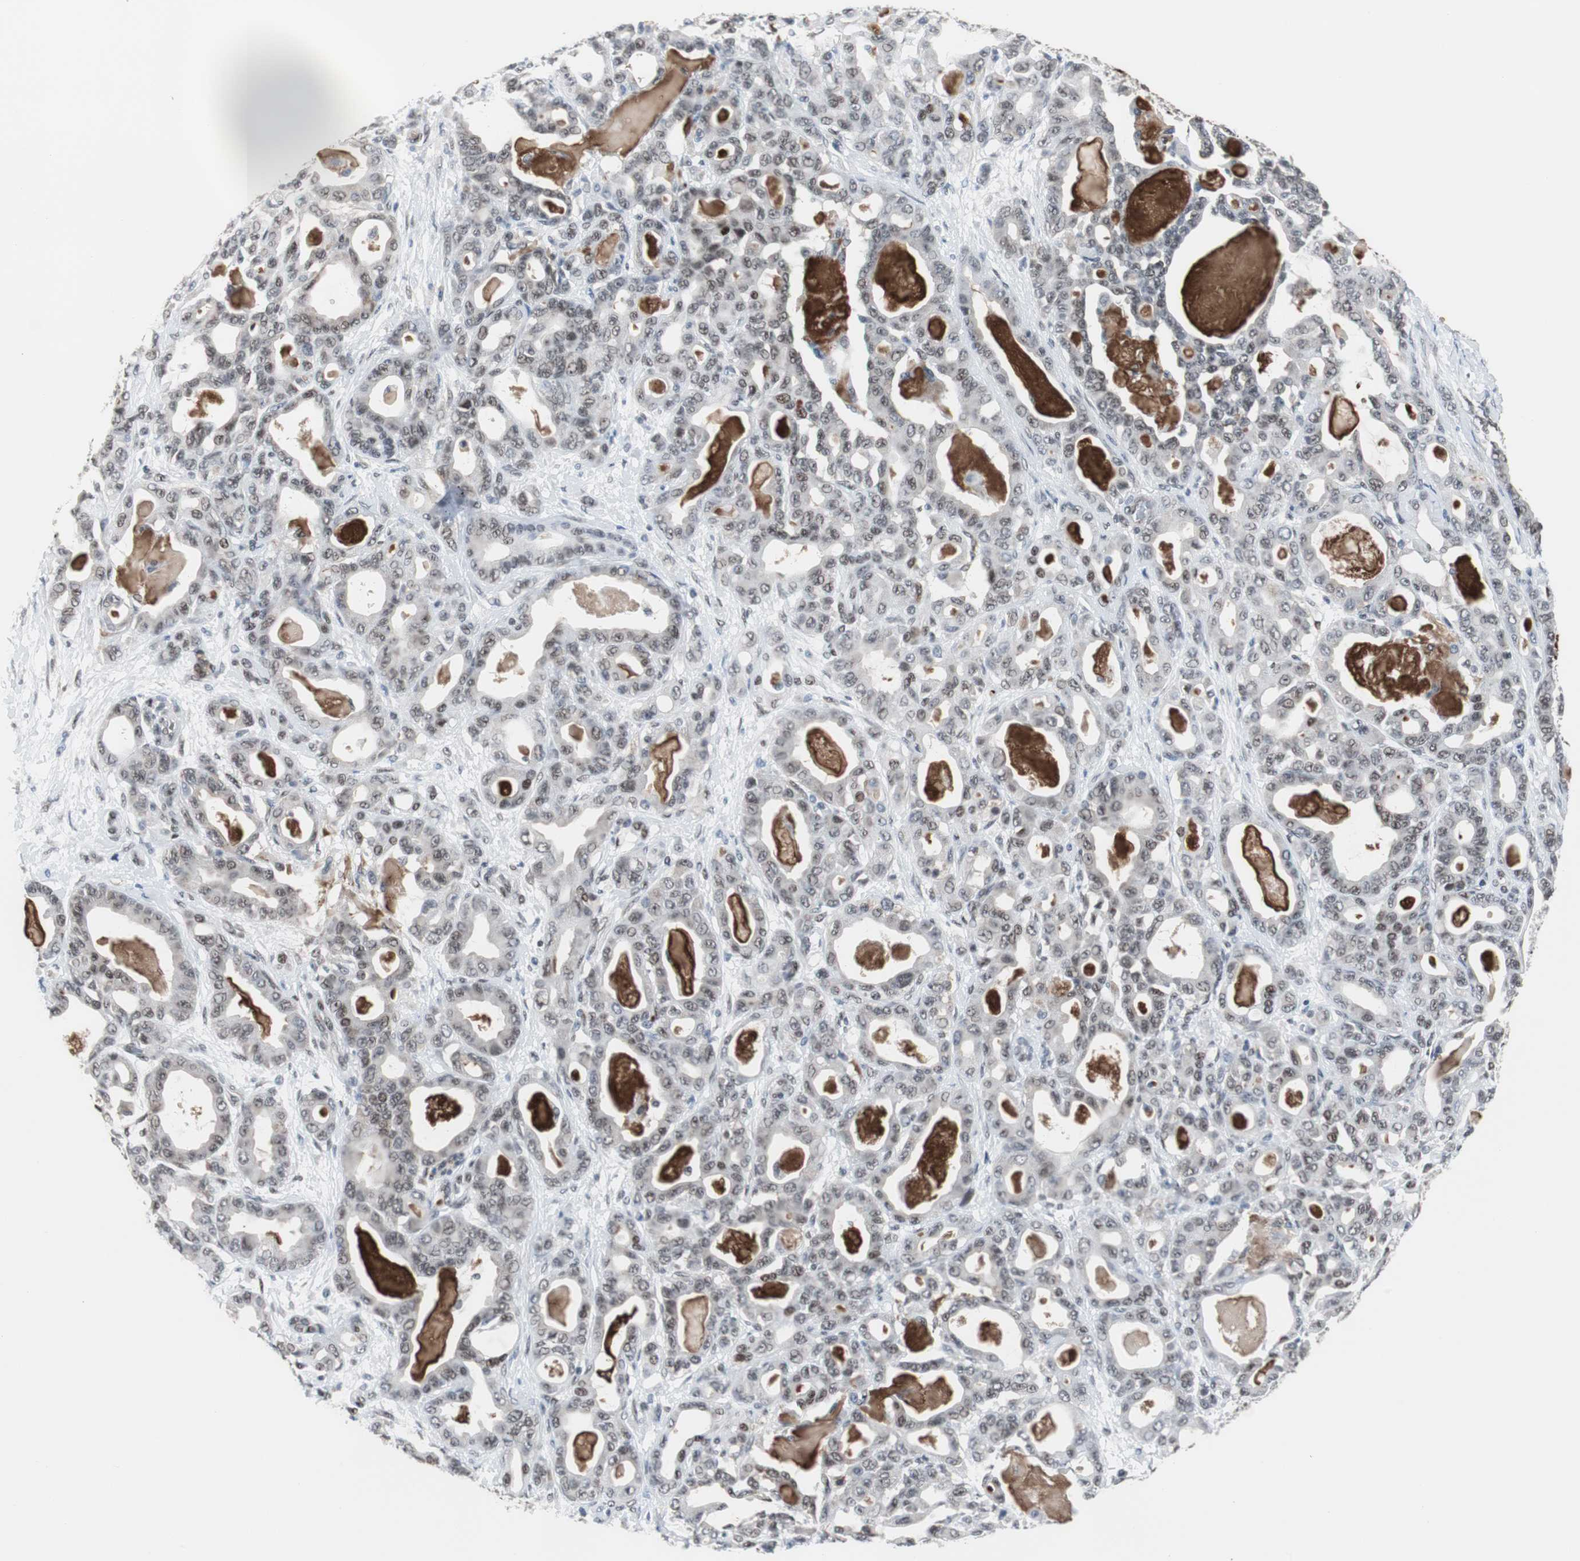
{"staining": {"intensity": "weak", "quantity": ">75%", "location": "nuclear"}, "tissue": "pancreatic cancer", "cell_type": "Tumor cells", "image_type": "cancer", "snomed": [{"axis": "morphology", "description": "Adenocarcinoma, NOS"}, {"axis": "topography", "description": "Pancreas"}], "caption": "Pancreatic adenocarcinoma tissue displays weak nuclear staining in about >75% of tumor cells (Brightfield microscopy of DAB IHC at high magnification).", "gene": "ZHX2", "patient": {"sex": "male", "age": 63}}